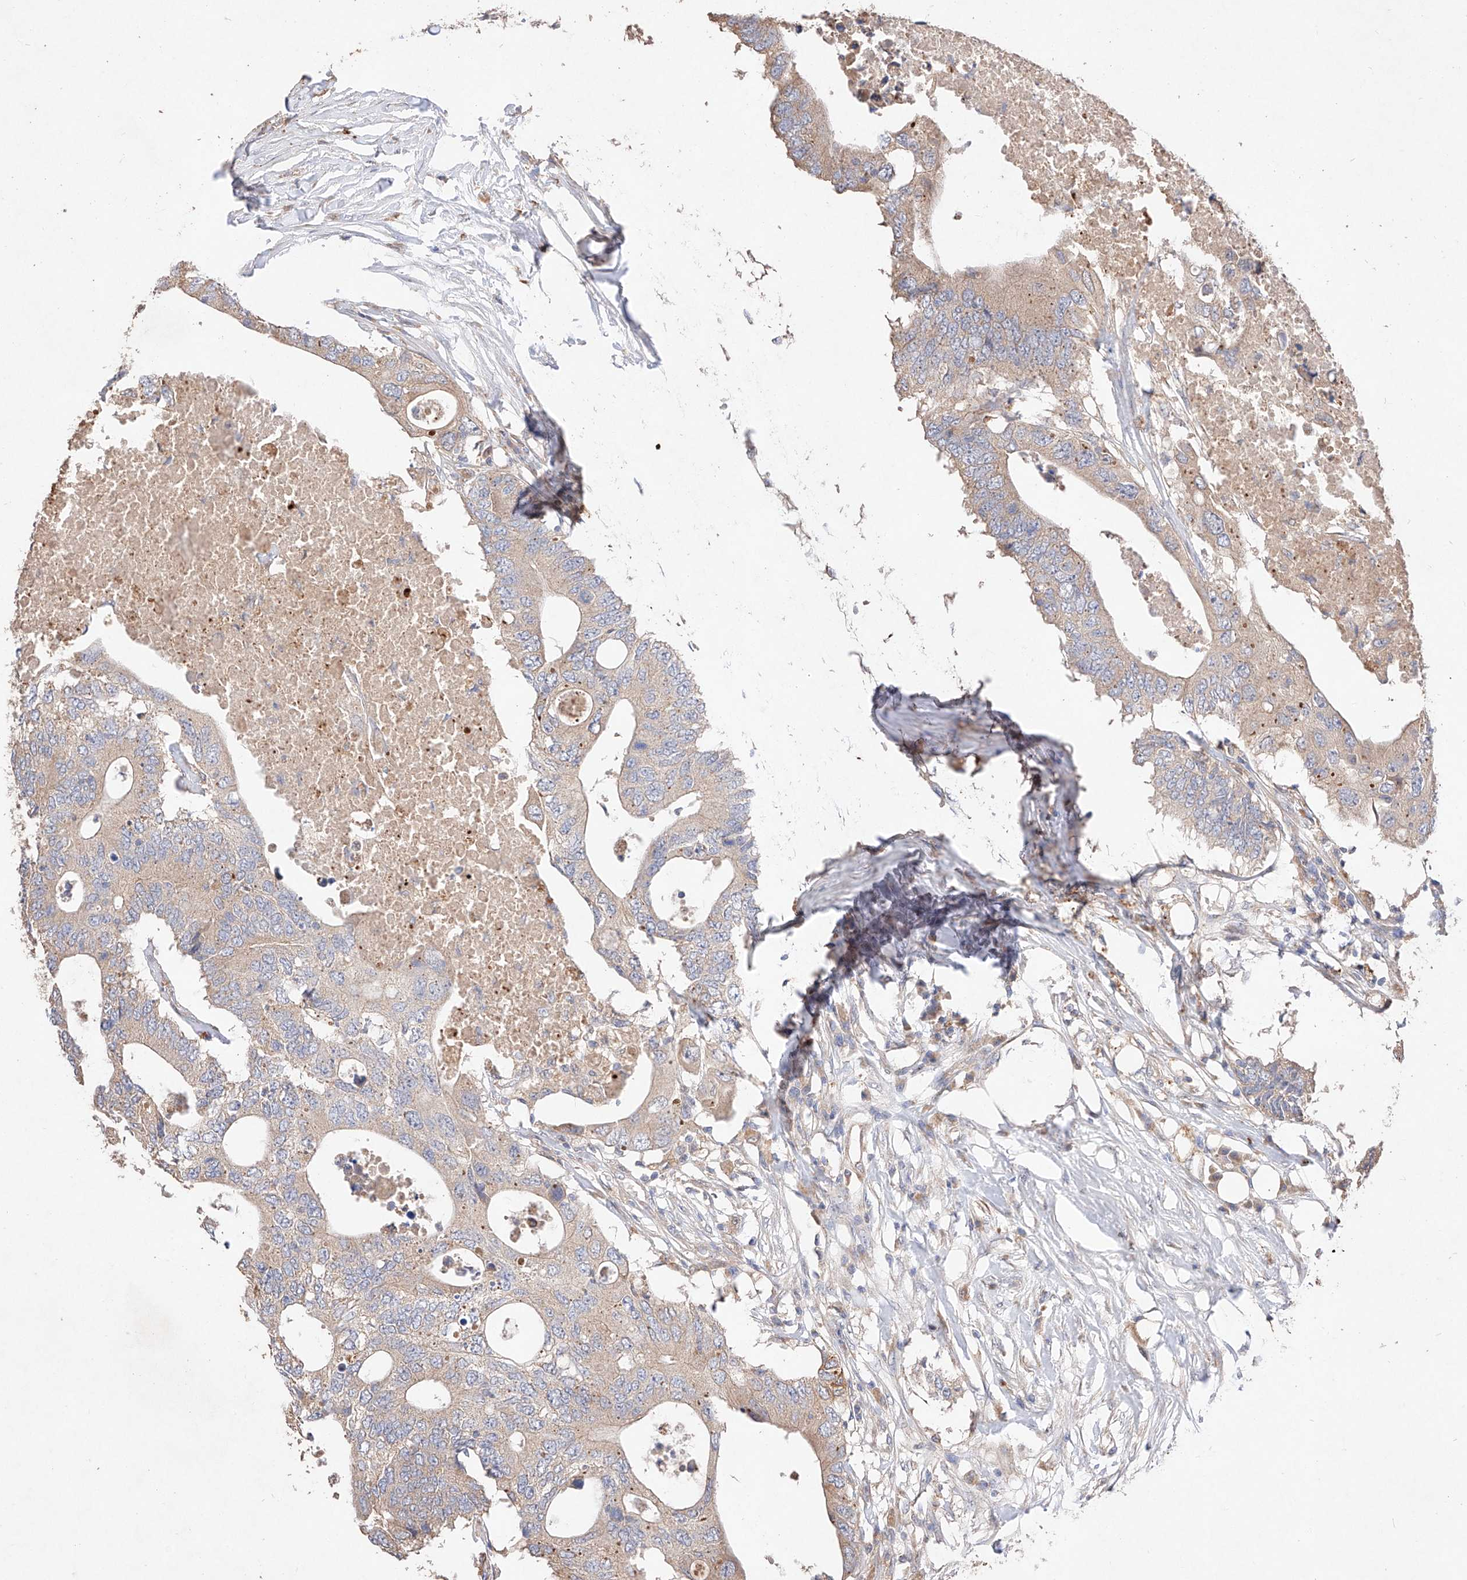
{"staining": {"intensity": "weak", "quantity": "<25%", "location": "cytoplasmic/membranous"}, "tissue": "colorectal cancer", "cell_type": "Tumor cells", "image_type": "cancer", "snomed": [{"axis": "morphology", "description": "Adenocarcinoma, NOS"}, {"axis": "topography", "description": "Colon"}], "caption": "The image displays no significant expression in tumor cells of colorectal cancer.", "gene": "C6orf62", "patient": {"sex": "male", "age": 71}}